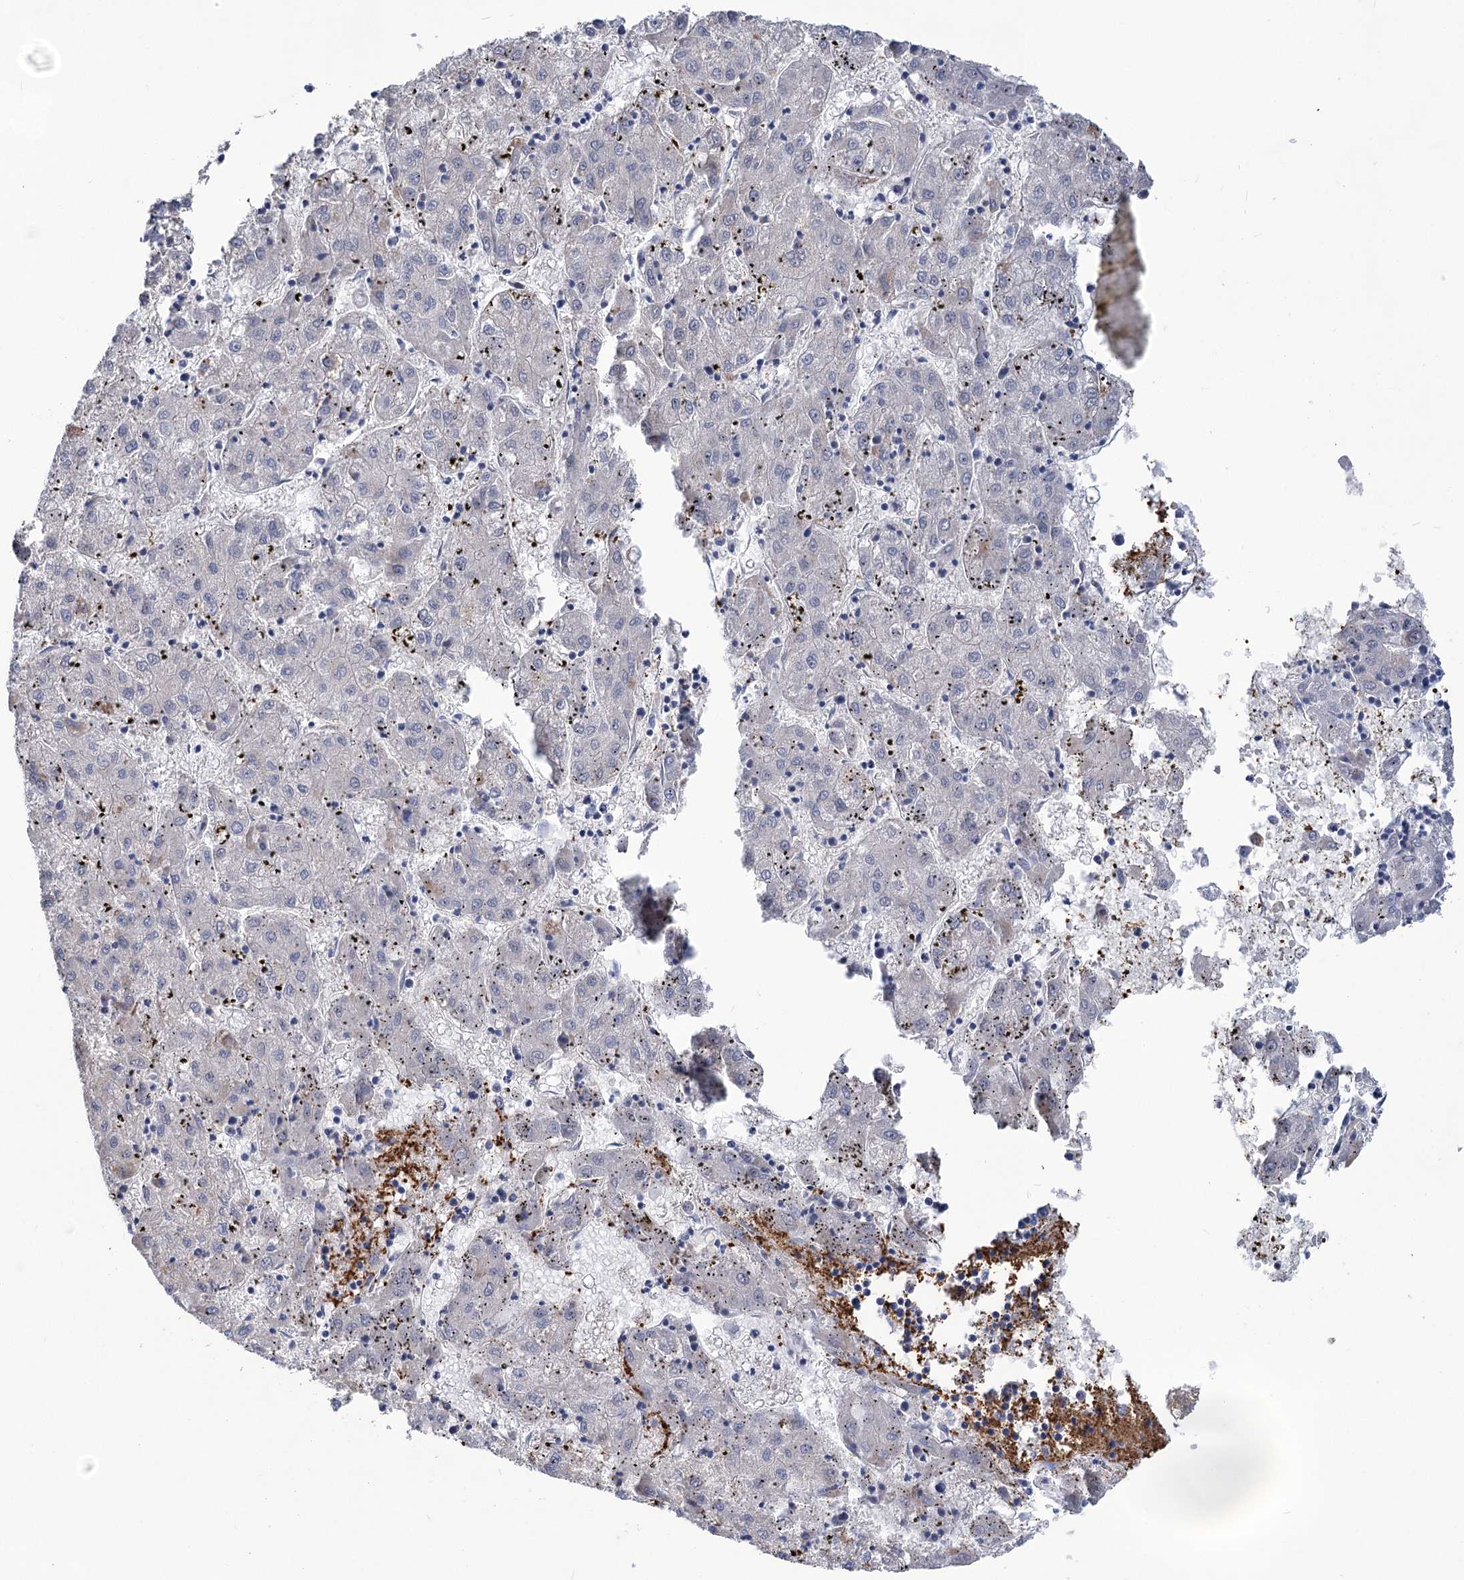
{"staining": {"intensity": "negative", "quantity": "none", "location": "none"}, "tissue": "liver cancer", "cell_type": "Tumor cells", "image_type": "cancer", "snomed": [{"axis": "morphology", "description": "Carcinoma, Hepatocellular, NOS"}, {"axis": "topography", "description": "Liver"}], "caption": "Human liver hepatocellular carcinoma stained for a protein using immunohistochemistry (IHC) reveals no staining in tumor cells.", "gene": "MON2", "patient": {"sex": "male", "age": 72}}